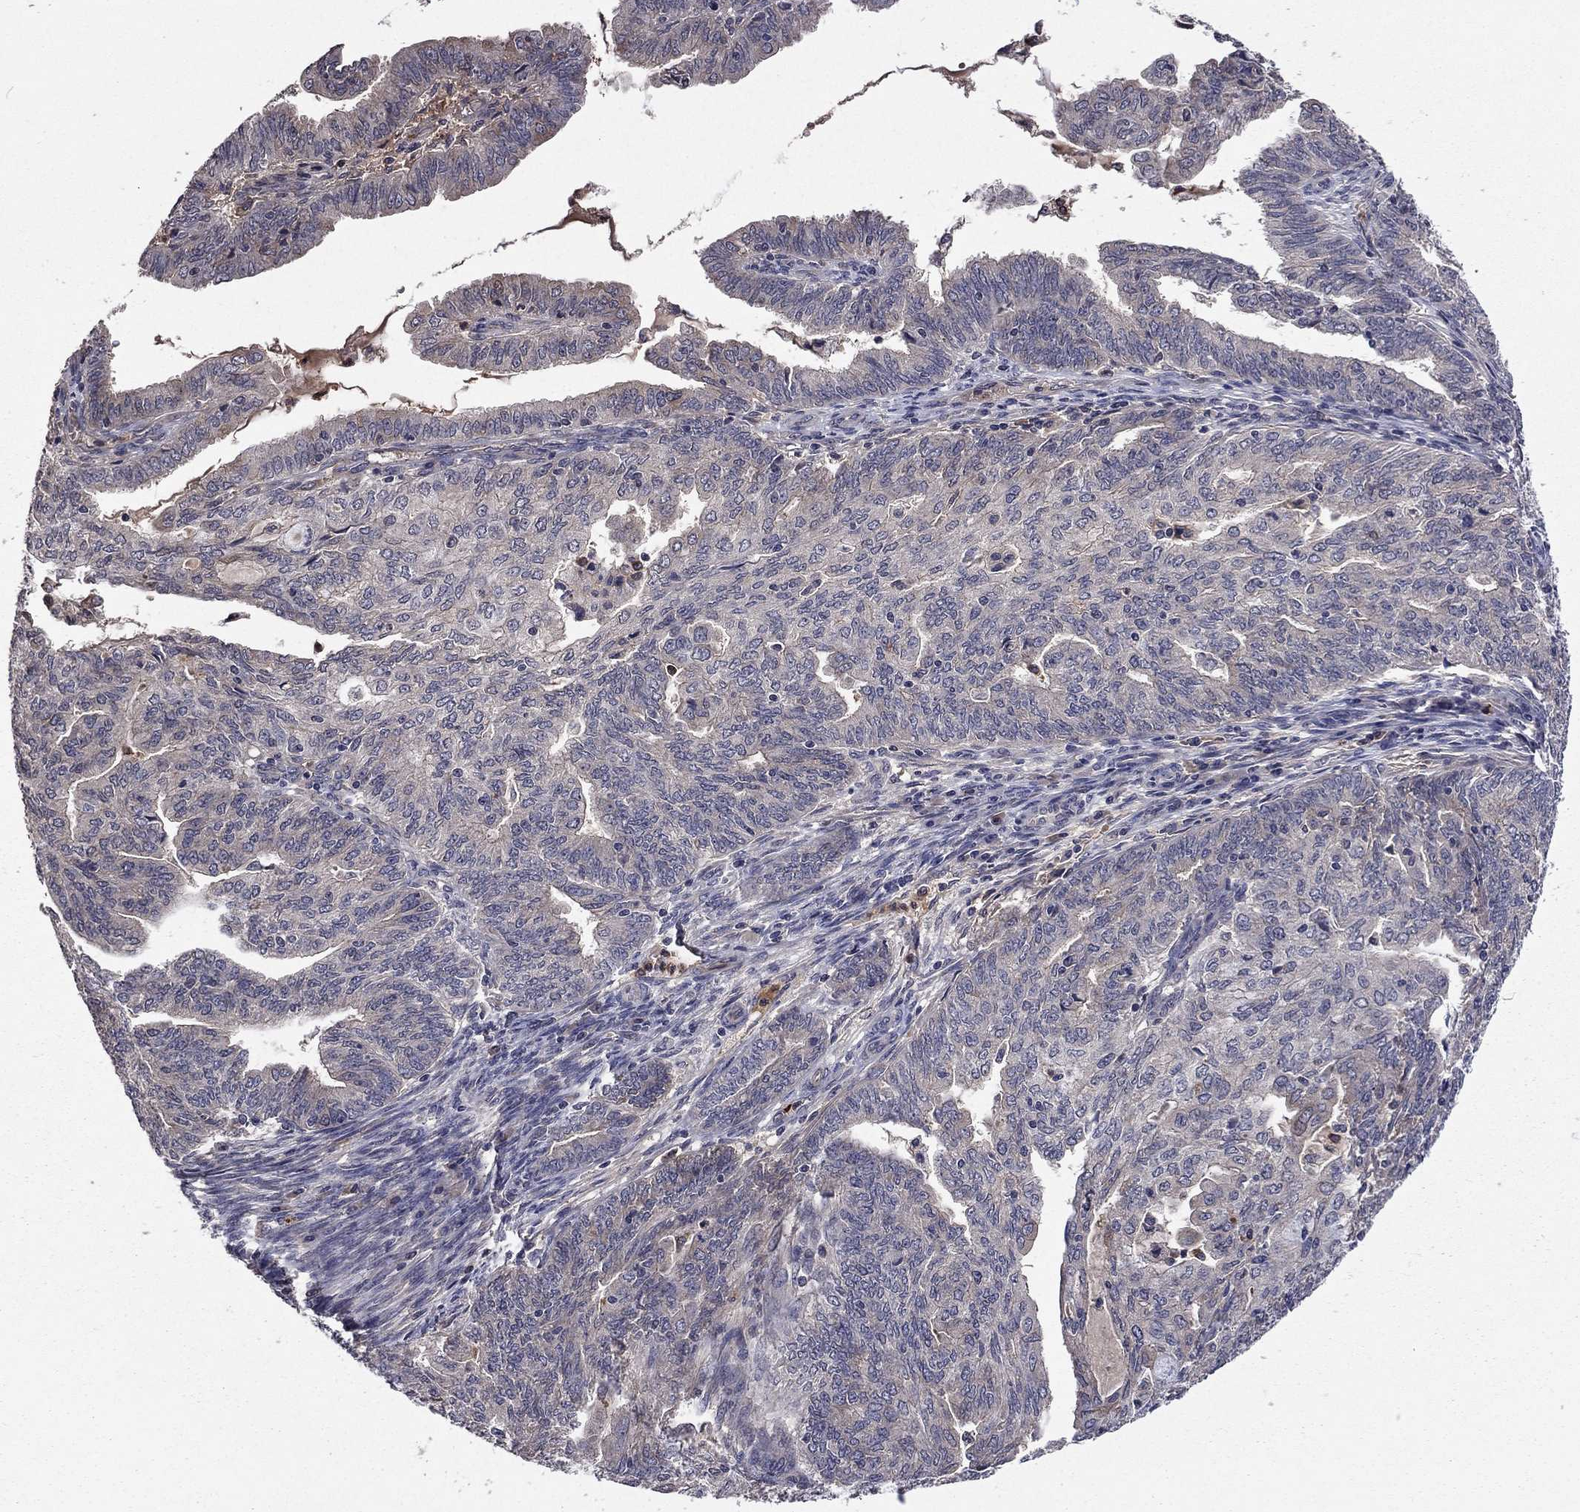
{"staining": {"intensity": "negative", "quantity": "none", "location": "none"}, "tissue": "endometrial cancer", "cell_type": "Tumor cells", "image_type": "cancer", "snomed": [{"axis": "morphology", "description": "Adenocarcinoma, NOS"}, {"axis": "topography", "description": "Endometrium"}], "caption": "High magnification brightfield microscopy of endometrial cancer (adenocarcinoma) stained with DAB (brown) and counterstained with hematoxylin (blue): tumor cells show no significant positivity.", "gene": "PROS1", "patient": {"sex": "female", "age": 82}}